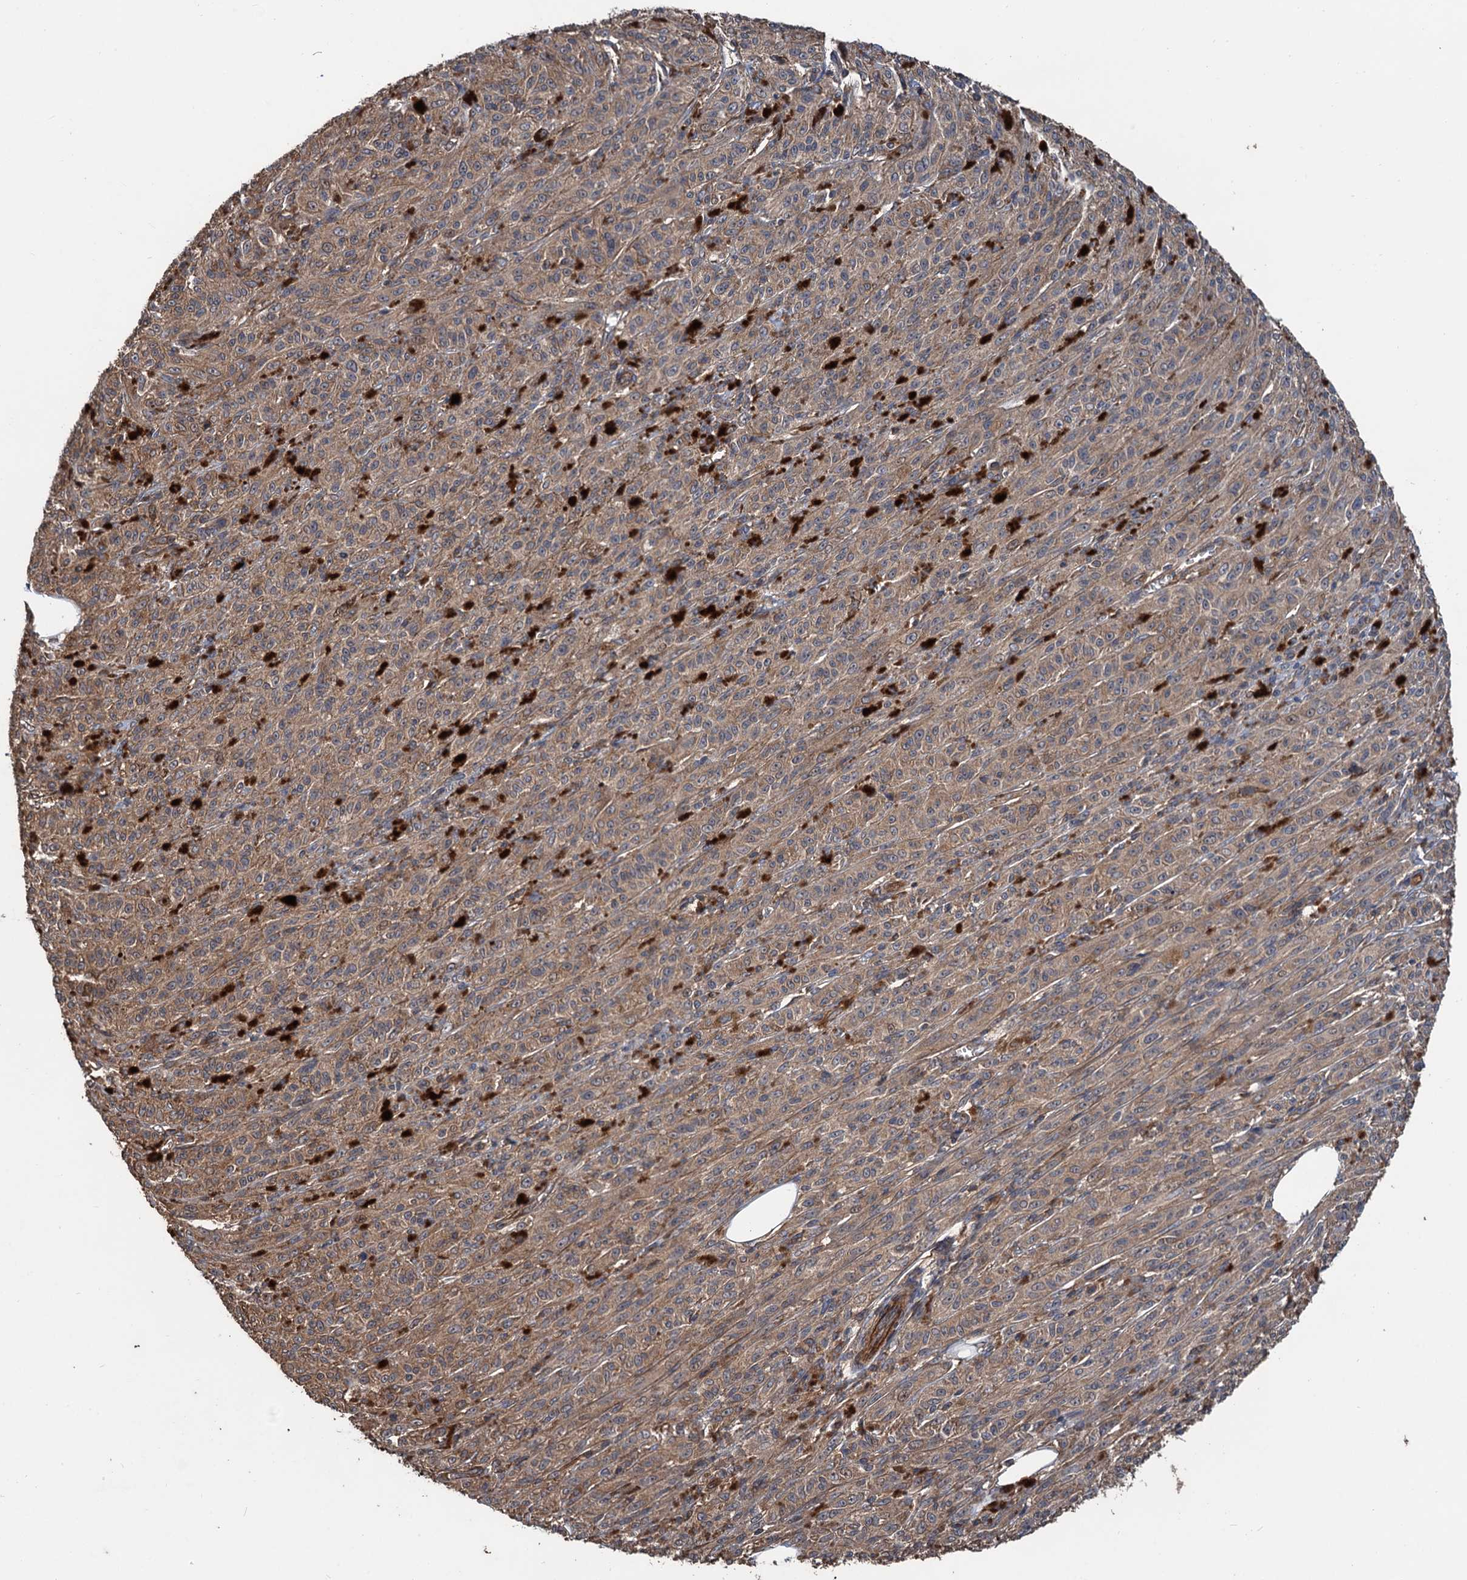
{"staining": {"intensity": "moderate", "quantity": ">75%", "location": "cytoplasmic/membranous"}, "tissue": "melanoma", "cell_type": "Tumor cells", "image_type": "cancer", "snomed": [{"axis": "morphology", "description": "Malignant melanoma, NOS"}, {"axis": "topography", "description": "Skin"}], "caption": "Human malignant melanoma stained with a protein marker displays moderate staining in tumor cells.", "gene": "PPP4R1", "patient": {"sex": "female", "age": 52}}